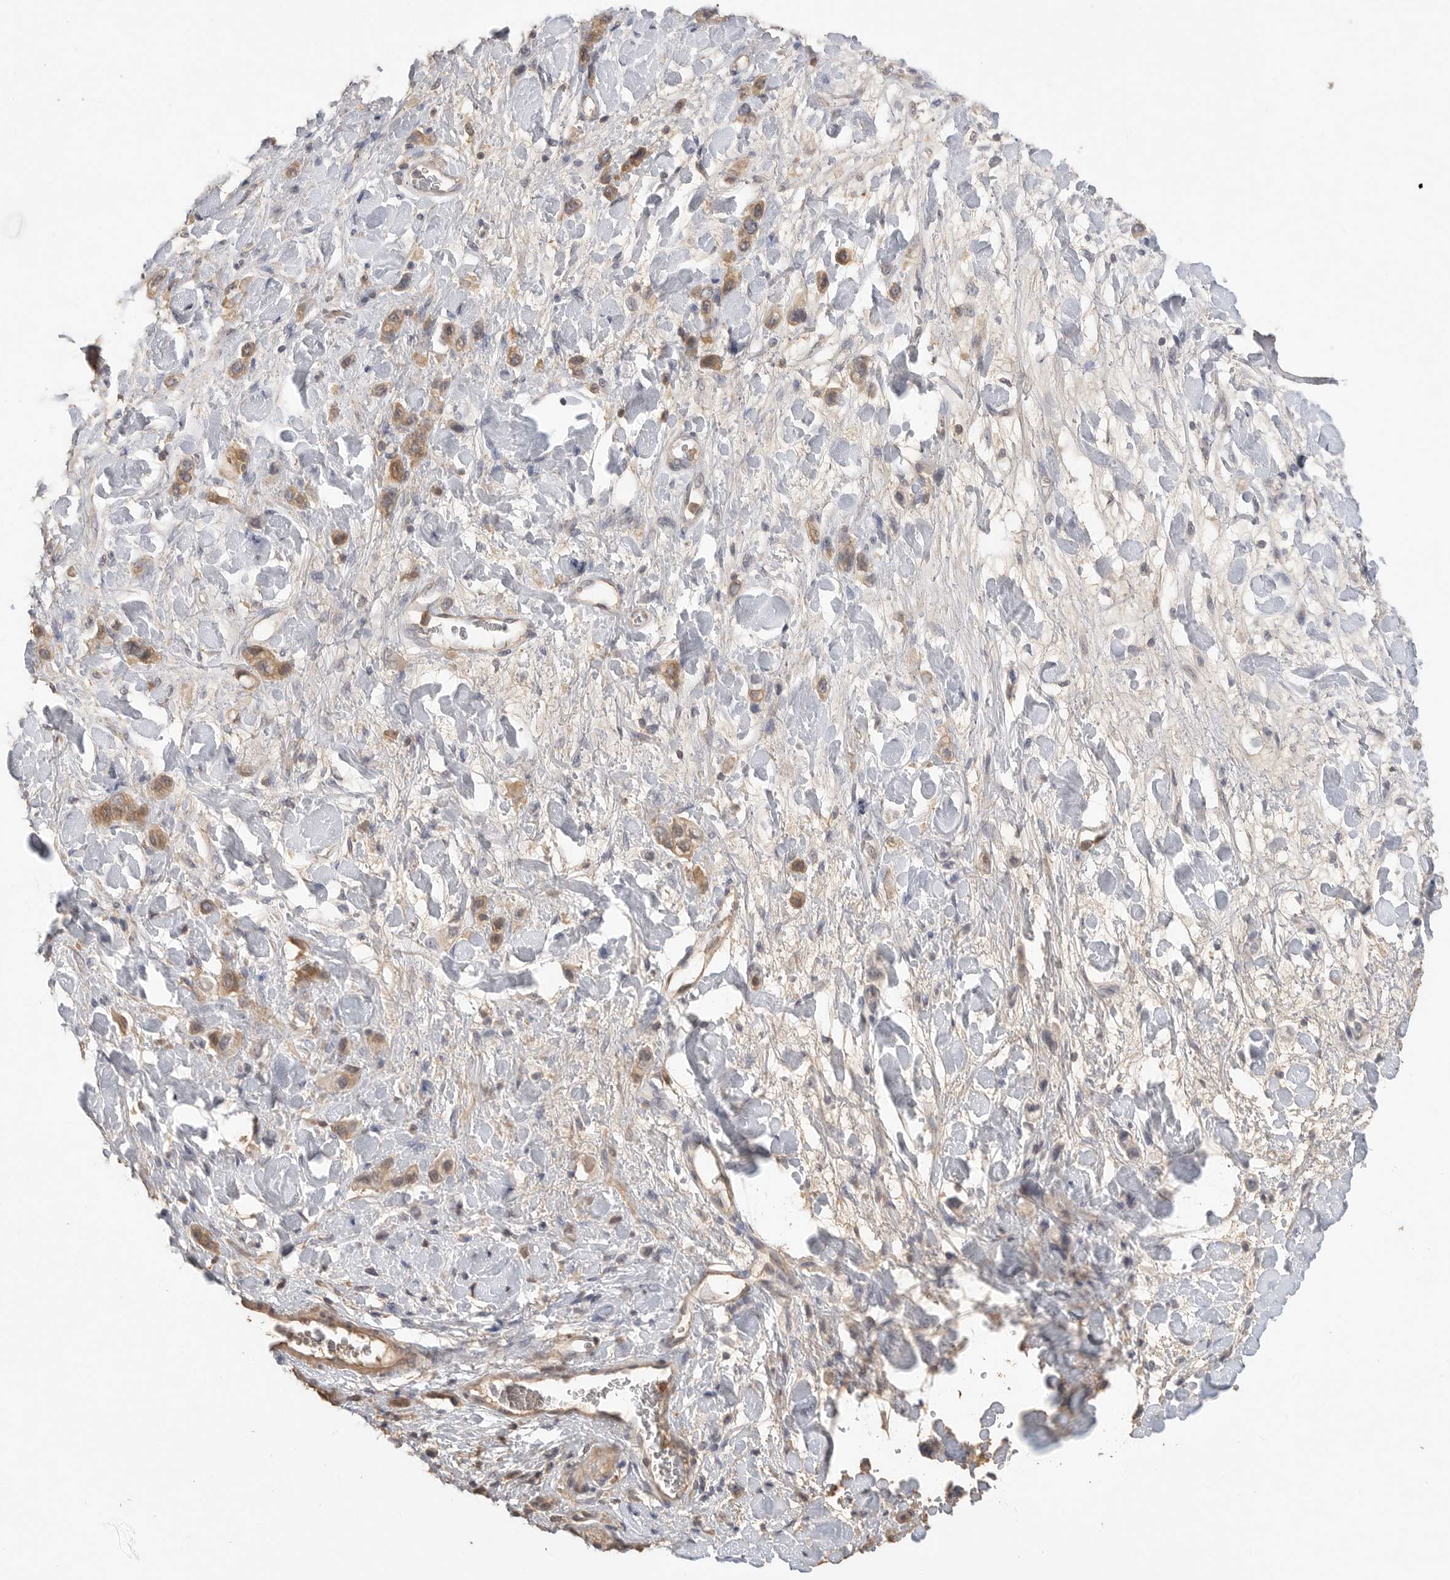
{"staining": {"intensity": "moderate", "quantity": ">75%", "location": "cytoplasmic/membranous"}, "tissue": "stomach cancer", "cell_type": "Tumor cells", "image_type": "cancer", "snomed": [{"axis": "morphology", "description": "Adenocarcinoma, NOS"}, {"axis": "topography", "description": "Stomach"}], "caption": "Stomach adenocarcinoma stained for a protein displays moderate cytoplasmic/membranous positivity in tumor cells. (IHC, brightfield microscopy, high magnification).", "gene": "MAP2K1", "patient": {"sex": "female", "age": 65}}